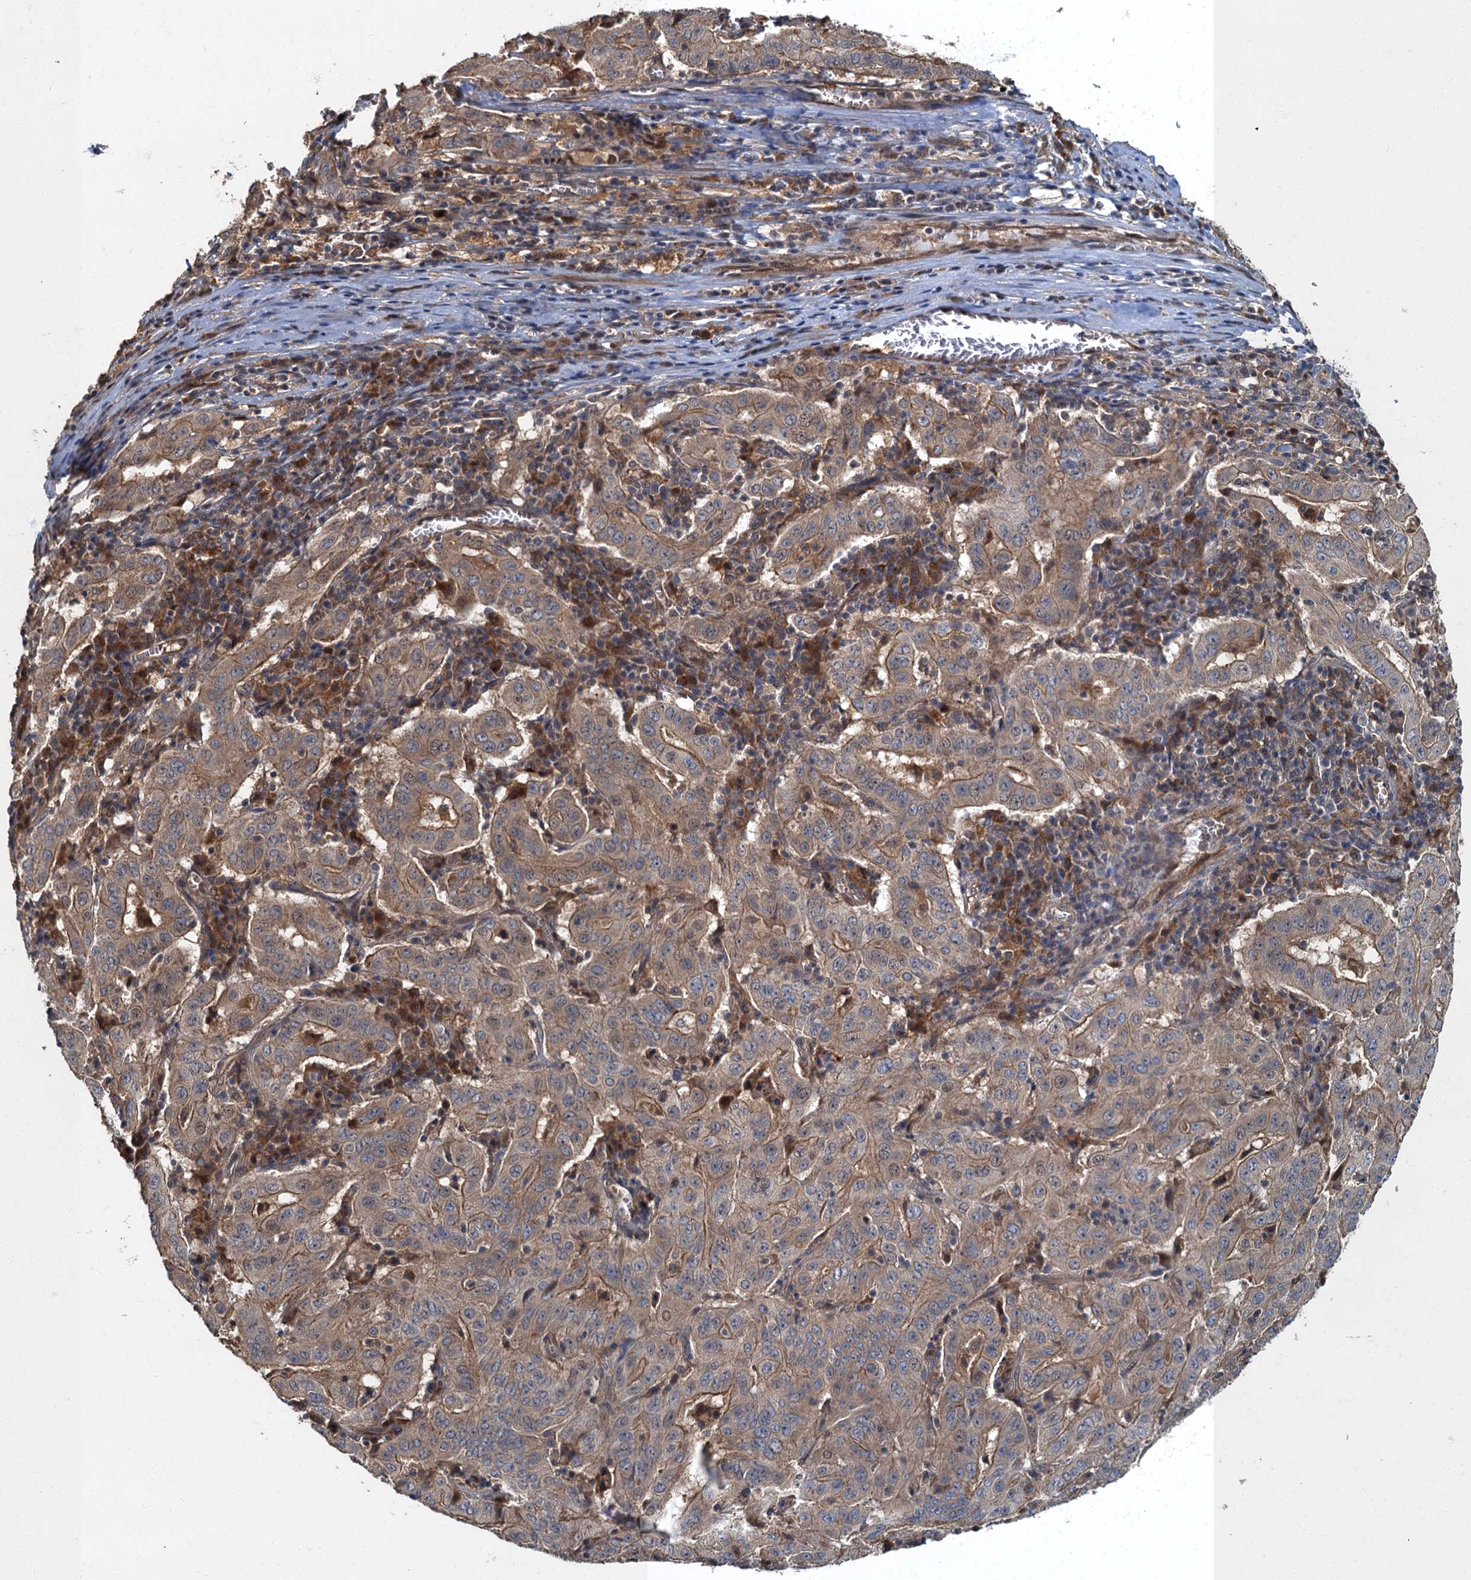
{"staining": {"intensity": "moderate", "quantity": ">75%", "location": "cytoplasmic/membranous"}, "tissue": "pancreatic cancer", "cell_type": "Tumor cells", "image_type": "cancer", "snomed": [{"axis": "morphology", "description": "Adenocarcinoma, NOS"}, {"axis": "topography", "description": "Pancreas"}], "caption": "A micrograph showing moderate cytoplasmic/membranous expression in about >75% of tumor cells in adenocarcinoma (pancreatic), as visualized by brown immunohistochemical staining.", "gene": "TBCK", "patient": {"sex": "male", "age": 63}}